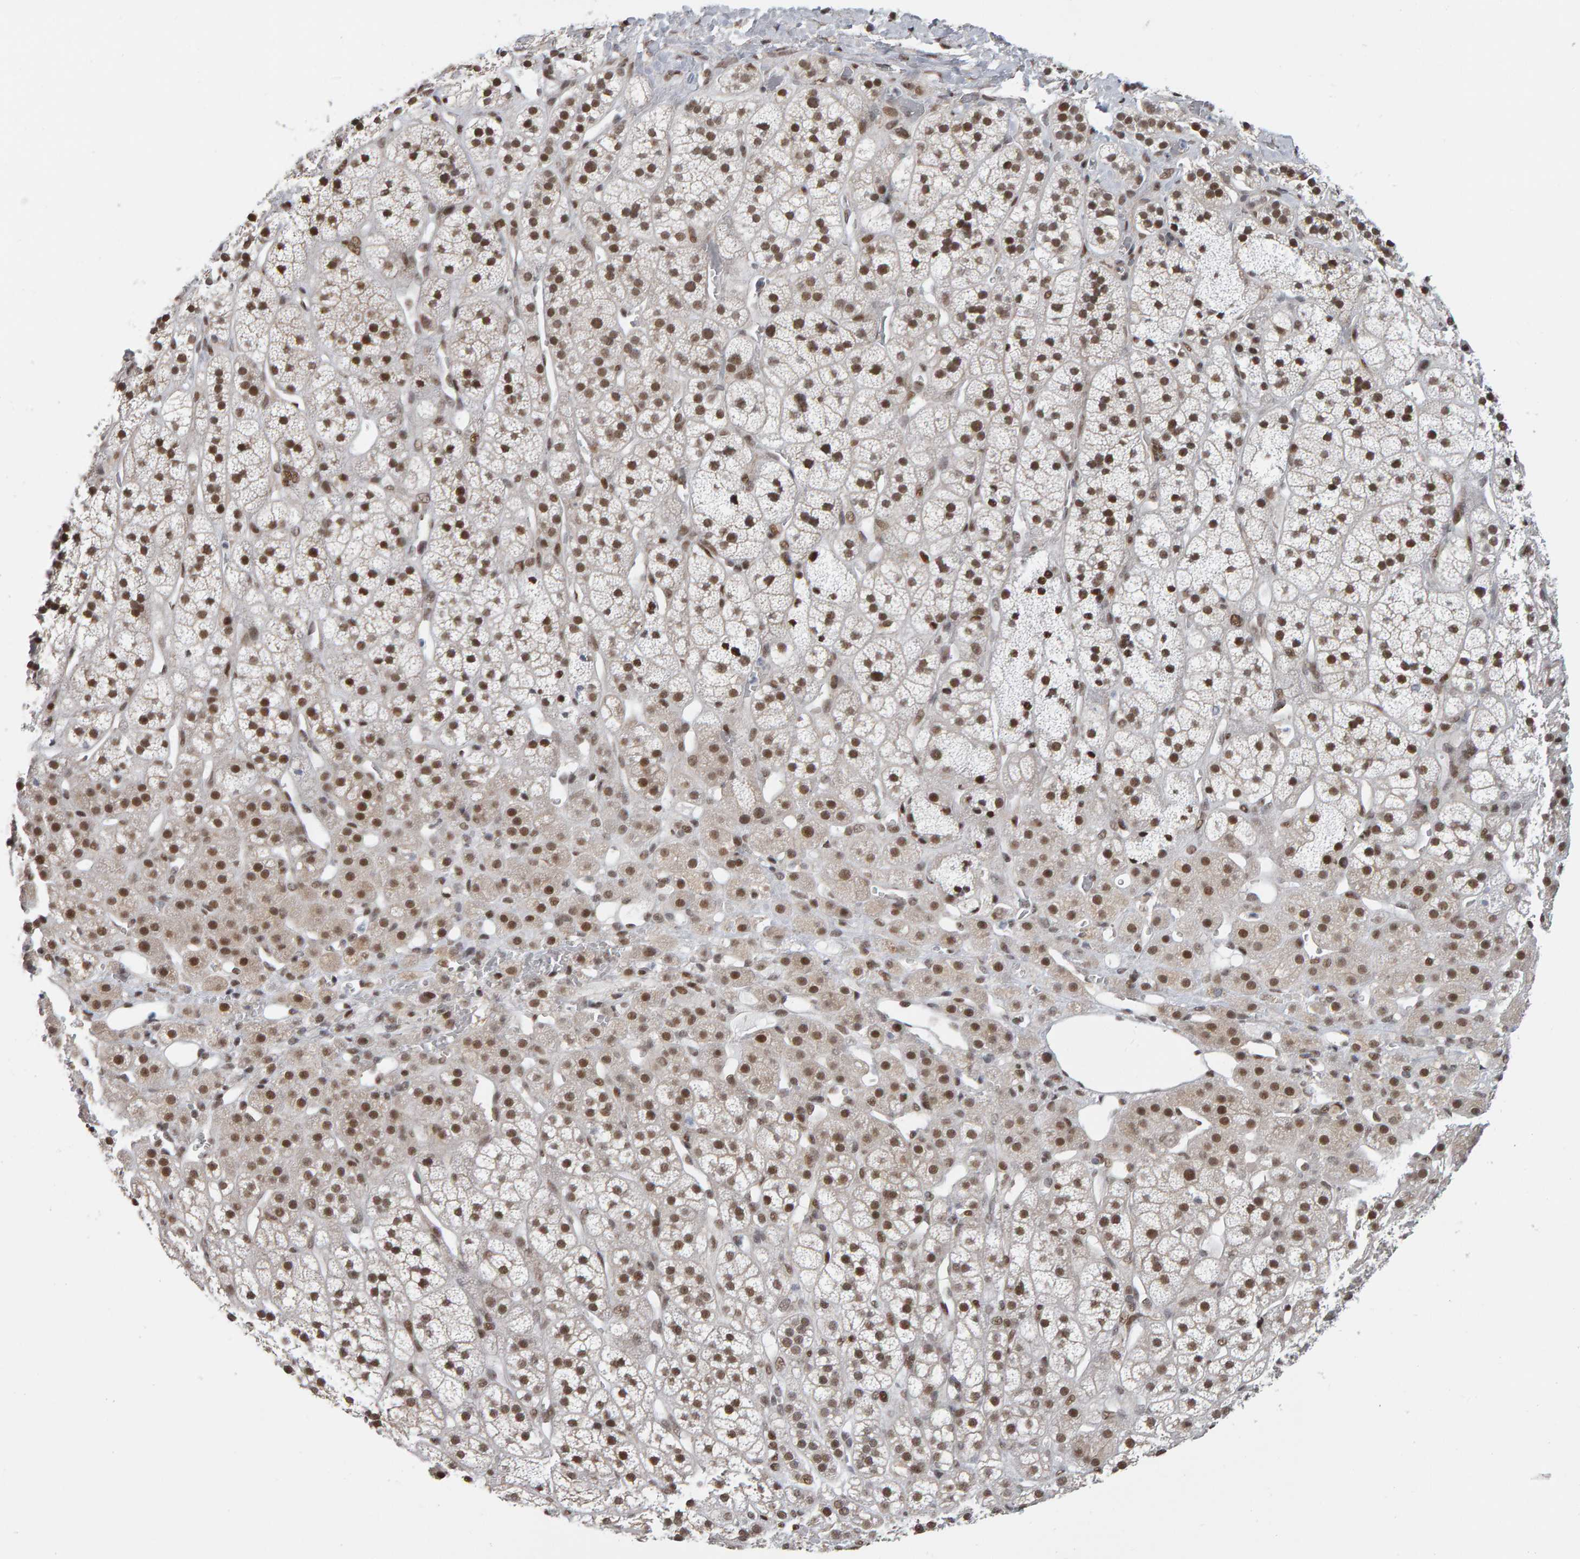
{"staining": {"intensity": "moderate", "quantity": ">75%", "location": "nuclear"}, "tissue": "adrenal gland", "cell_type": "Glandular cells", "image_type": "normal", "snomed": [{"axis": "morphology", "description": "Normal tissue, NOS"}, {"axis": "topography", "description": "Adrenal gland"}], "caption": "Glandular cells display moderate nuclear positivity in about >75% of cells in unremarkable adrenal gland.", "gene": "ATF7IP", "patient": {"sex": "male", "age": 56}}